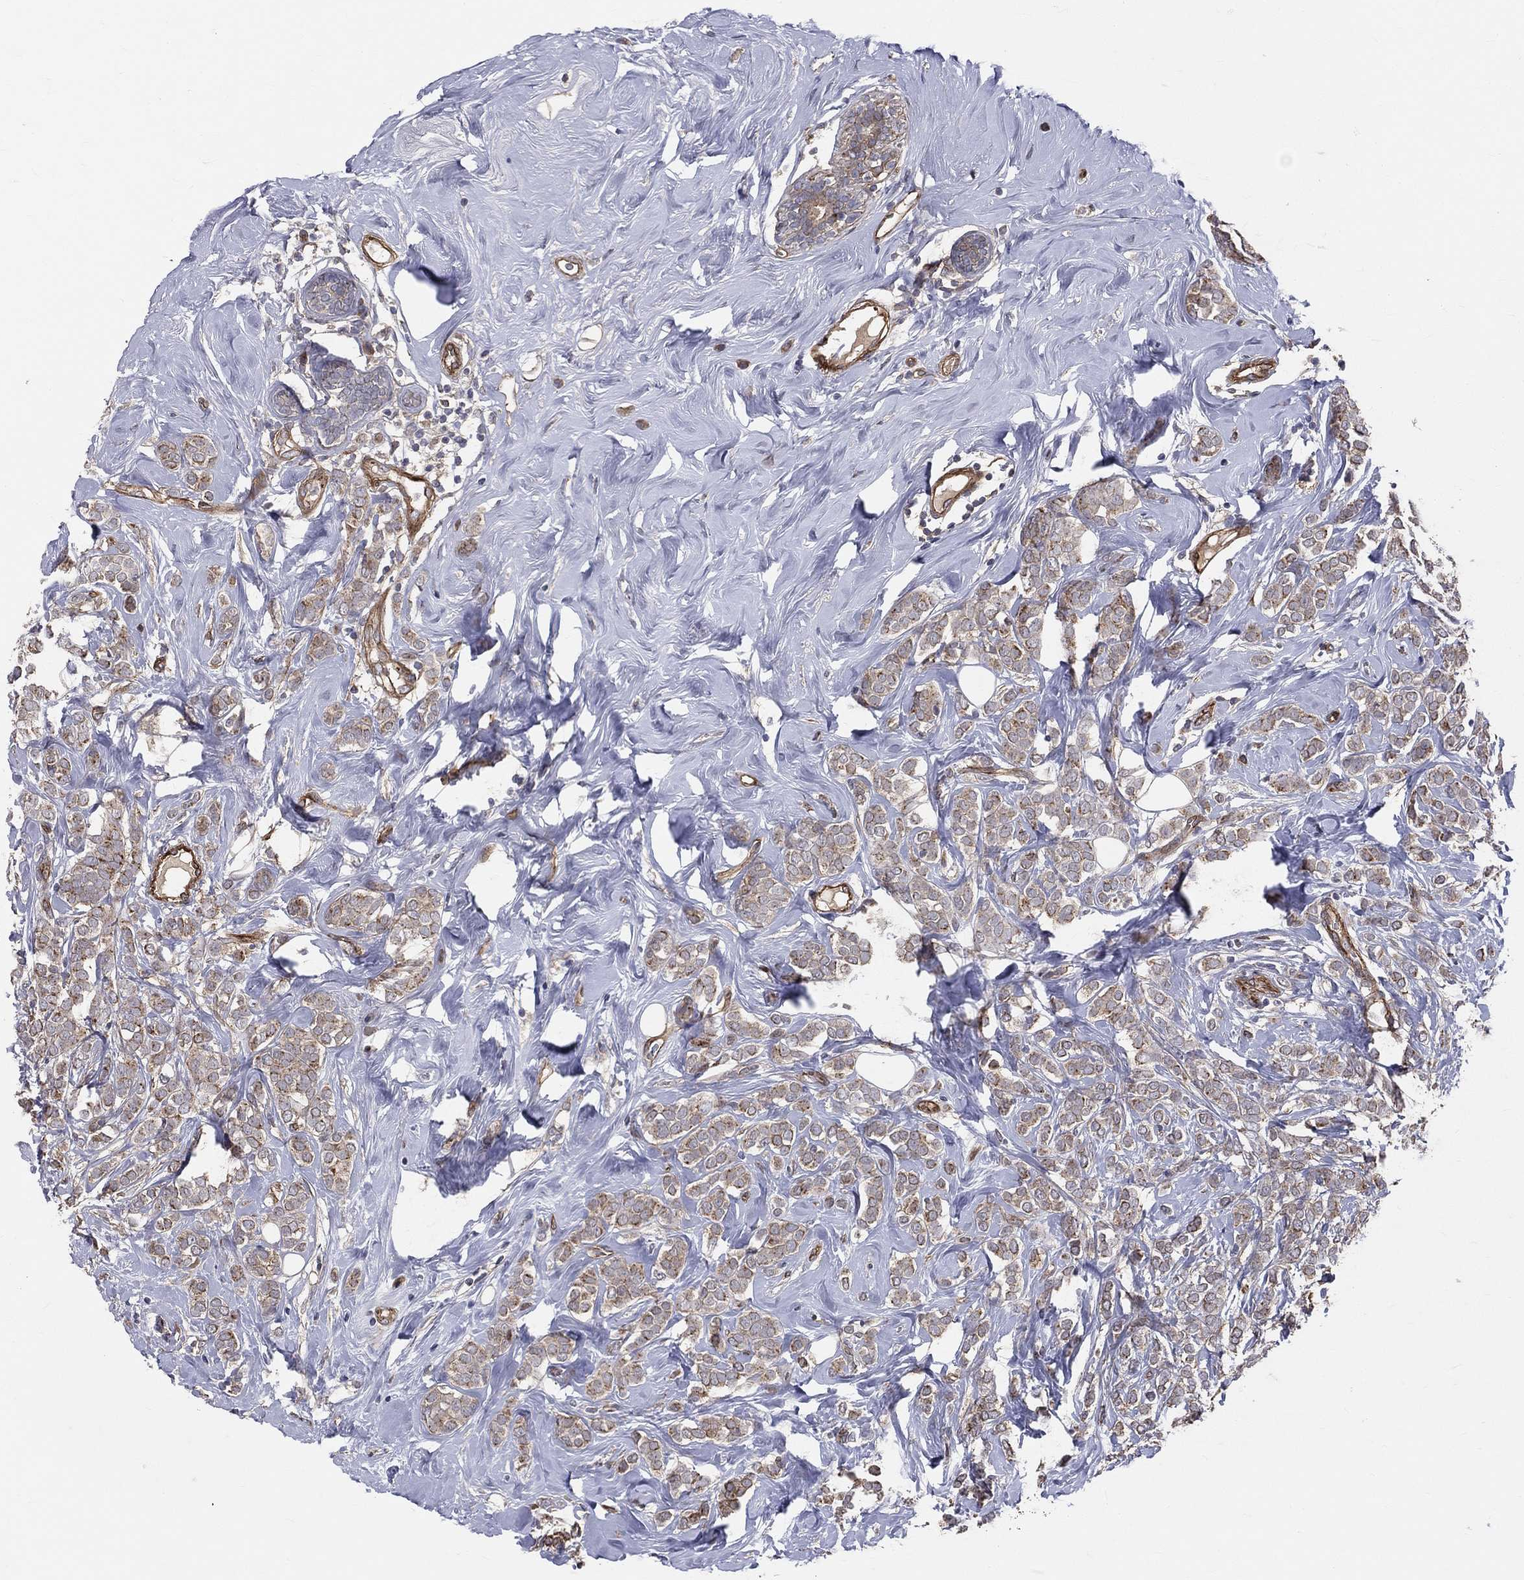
{"staining": {"intensity": "moderate", "quantity": "25%-75%", "location": "cytoplasmic/membranous"}, "tissue": "breast cancer", "cell_type": "Tumor cells", "image_type": "cancer", "snomed": [{"axis": "morphology", "description": "Lobular carcinoma"}, {"axis": "topography", "description": "Breast"}], "caption": "The micrograph demonstrates a brown stain indicating the presence of a protein in the cytoplasmic/membranous of tumor cells in breast lobular carcinoma.", "gene": "ENTPD1", "patient": {"sex": "female", "age": 49}}